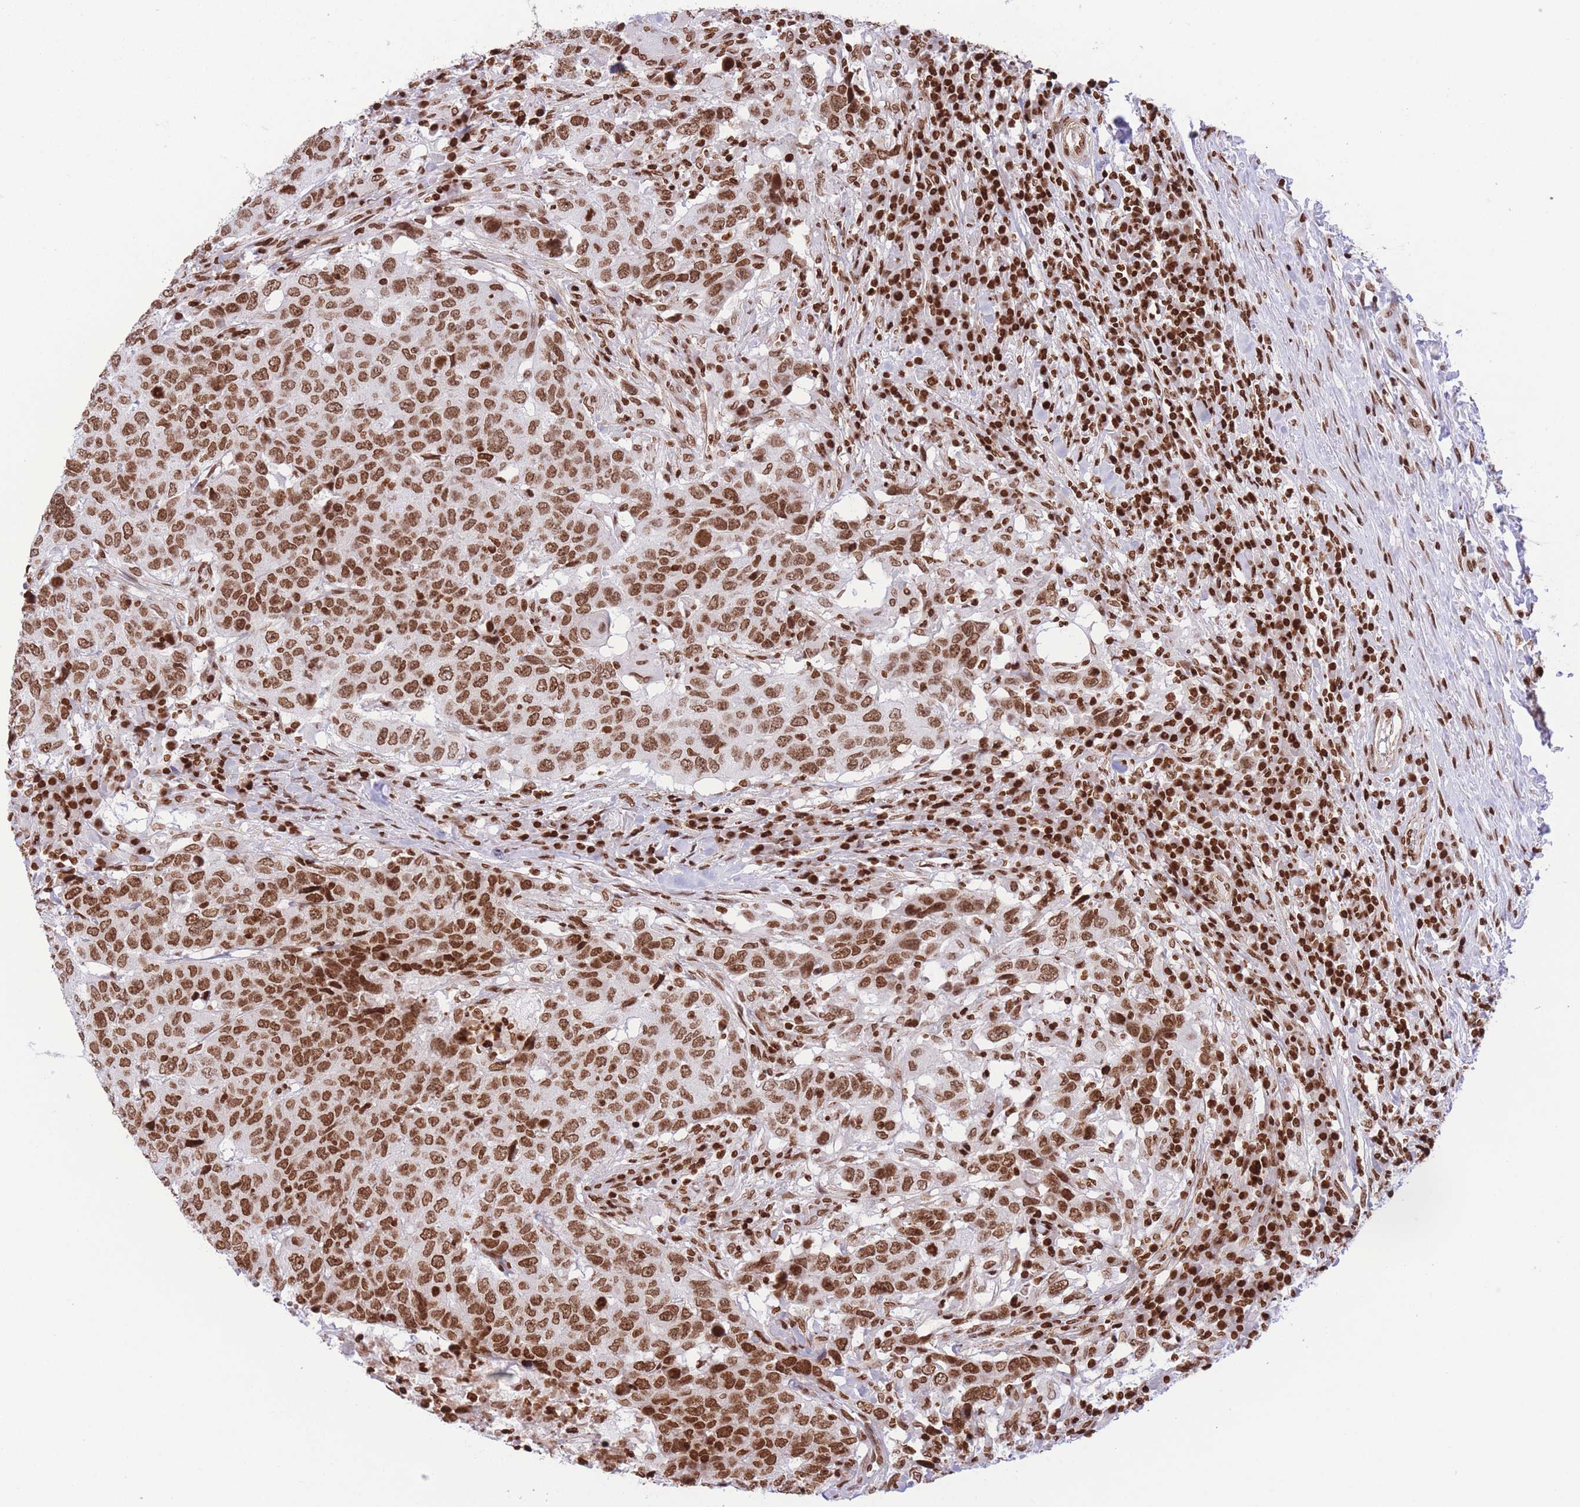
{"staining": {"intensity": "strong", "quantity": ">75%", "location": "nuclear"}, "tissue": "head and neck cancer", "cell_type": "Tumor cells", "image_type": "cancer", "snomed": [{"axis": "morphology", "description": "Normal tissue, NOS"}, {"axis": "morphology", "description": "Squamous cell carcinoma, NOS"}, {"axis": "topography", "description": "Skeletal muscle"}, {"axis": "topography", "description": "Vascular tissue"}, {"axis": "topography", "description": "Peripheral nerve tissue"}, {"axis": "topography", "description": "Head-Neck"}], "caption": "IHC image of neoplastic tissue: head and neck squamous cell carcinoma stained using IHC exhibits high levels of strong protein expression localized specifically in the nuclear of tumor cells, appearing as a nuclear brown color.", "gene": "H2BC11", "patient": {"sex": "male", "age": 66}}